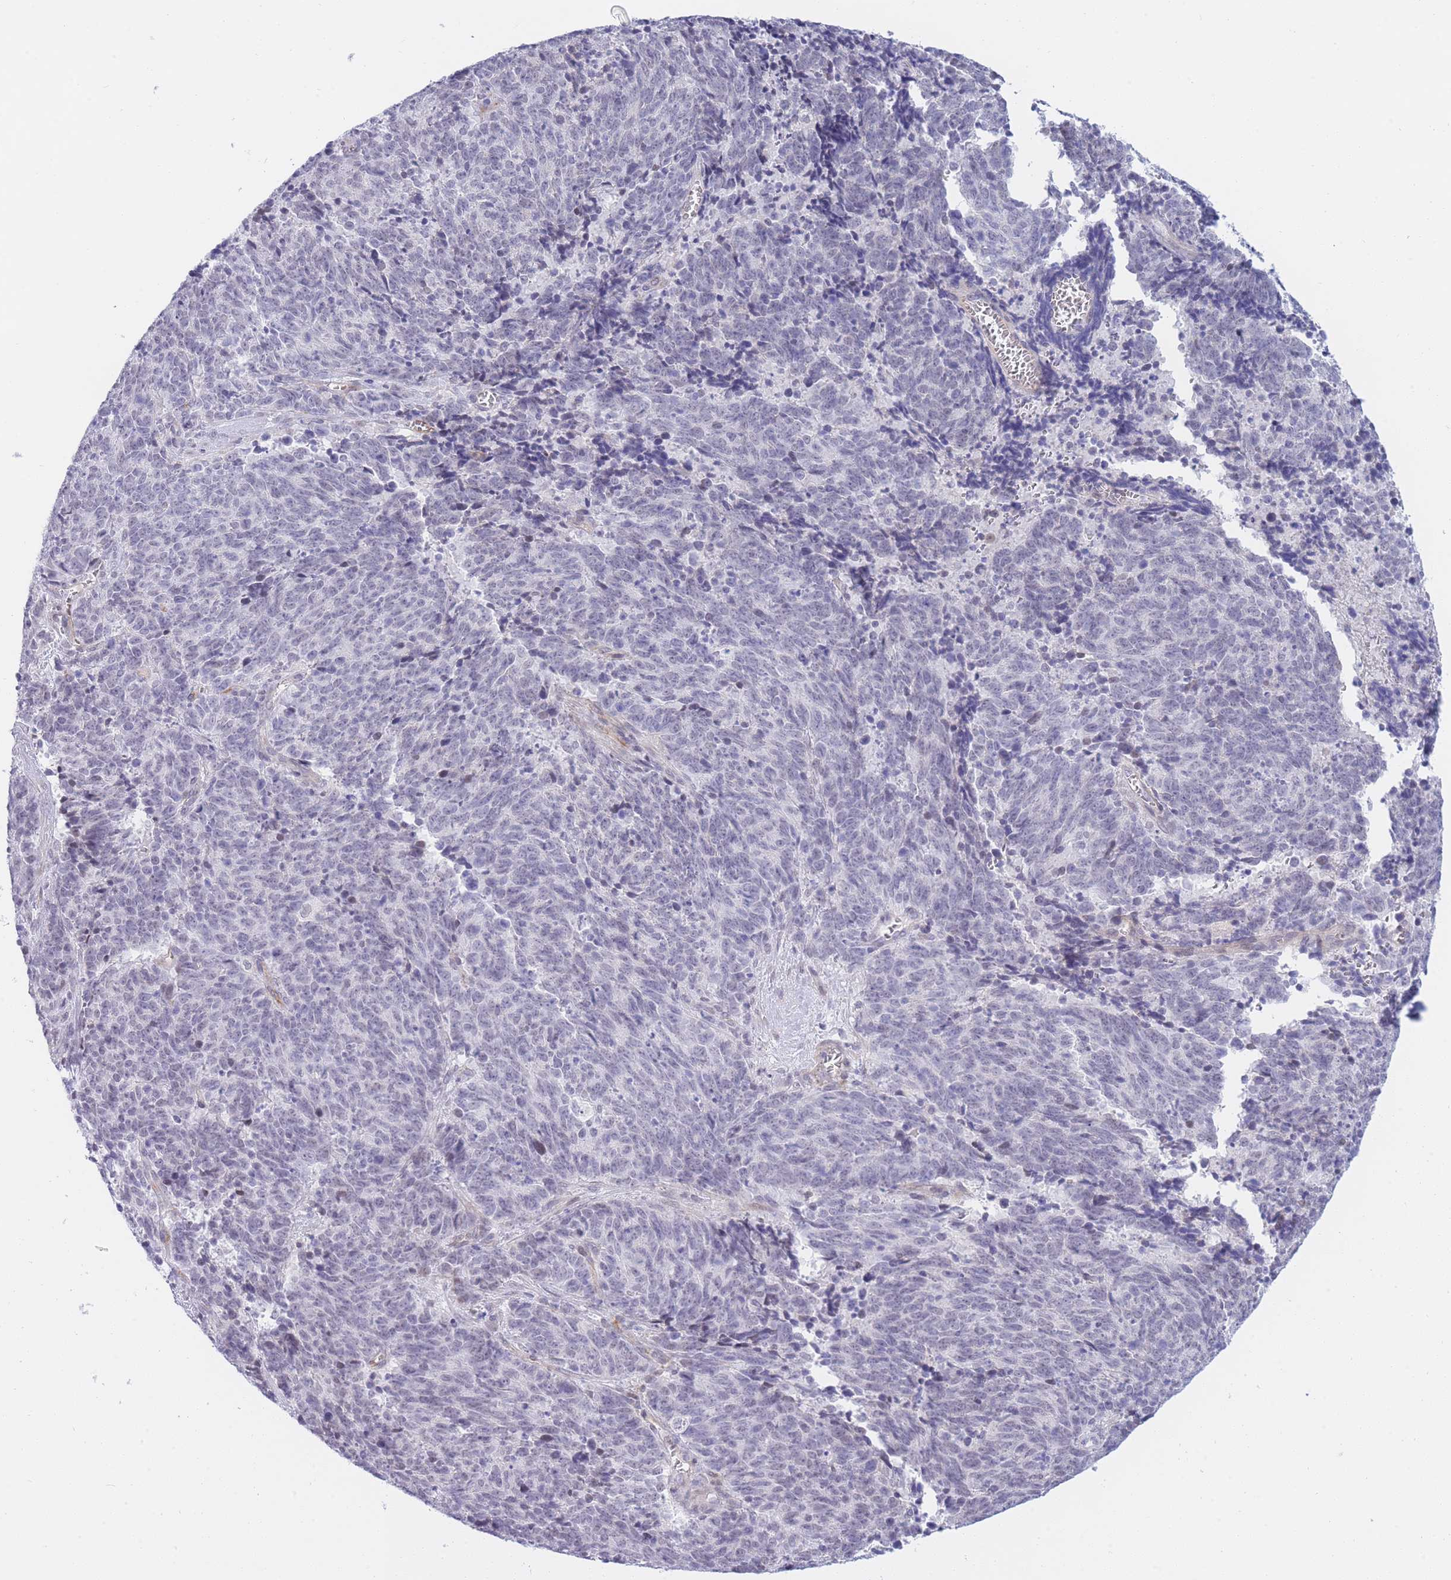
{"staining": {"intensity": "weak", "quantity": "<25%", "location": "nuclear"}, "tissue": "cervical cancer", "cell_type": "Tumor cells", "image_type": "cancer", "snomed": [{"axis": "morphology", "description": "Squamous cell carcinoma, NOS"}, {"axis": "topography", "description": "Cervix"}], "caption": "IHC of human cervical squamous cell carcinoma reveals no staining in tumor cells.", "gene": "PRR23B", "patient": {"sex": "female", "age": 29}}